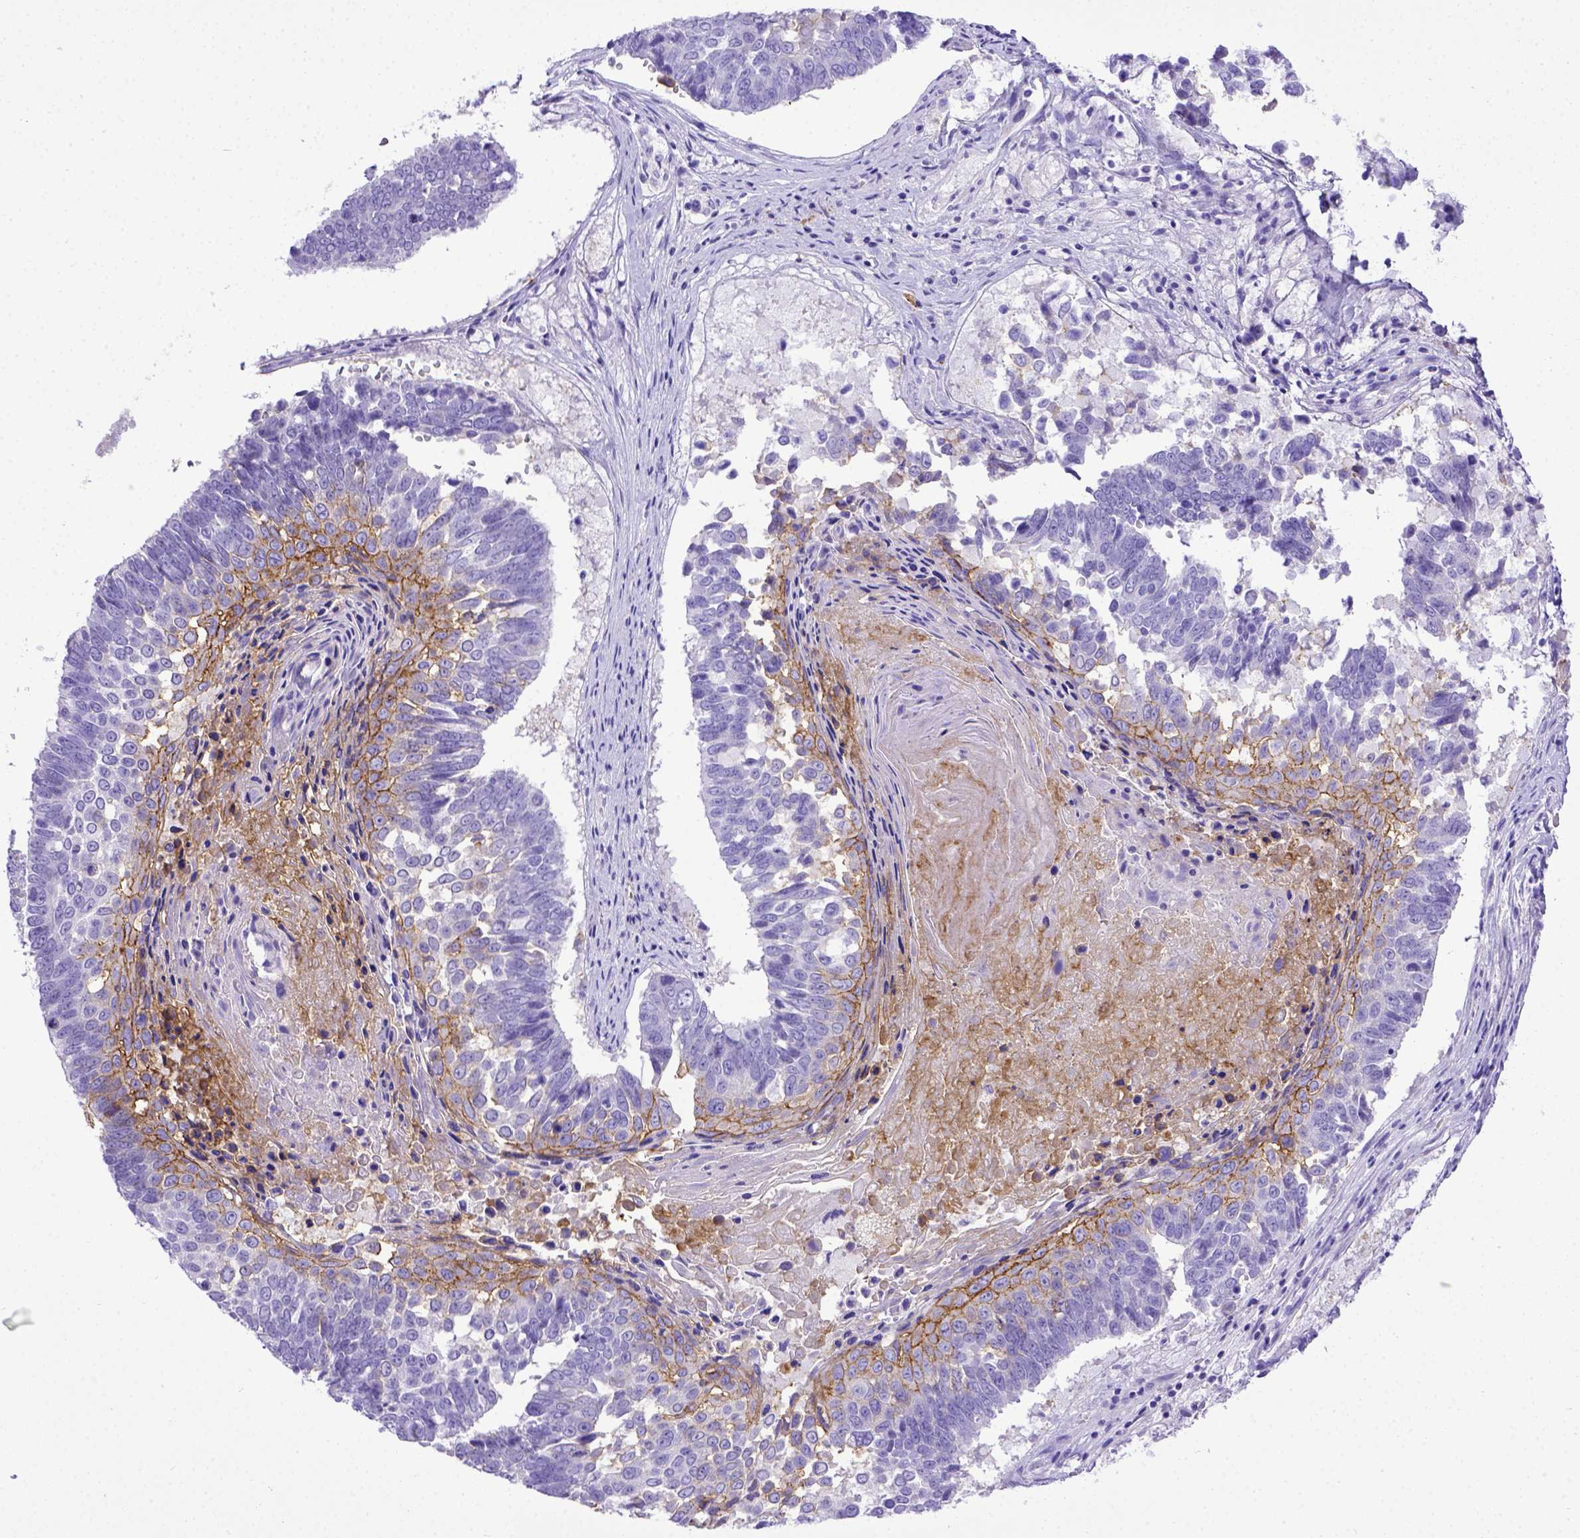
{"staining": {"intensity": "moderate", "quantity": "<25%", "location": "cytoplasmic/membranous"}, "tissue": "lung cancer", "cell_type": "Tumor cells", "image_type": "cancer", "snomed": [{"axis": "morphology", "description": "Squamous cell carcinoma, NOS"}, {"axis": "topography", "description": "Lung"}], "caption": "Protein staining of lung cancer tissue reveals moderate cytoplasmic/membranous staining in about <25% of tumor cells. The protein of interest is shown in brown color, while the nuclei are stained blue.", "gene": "BTN1A1", "patient": {"sex": "male", "age": 73}}